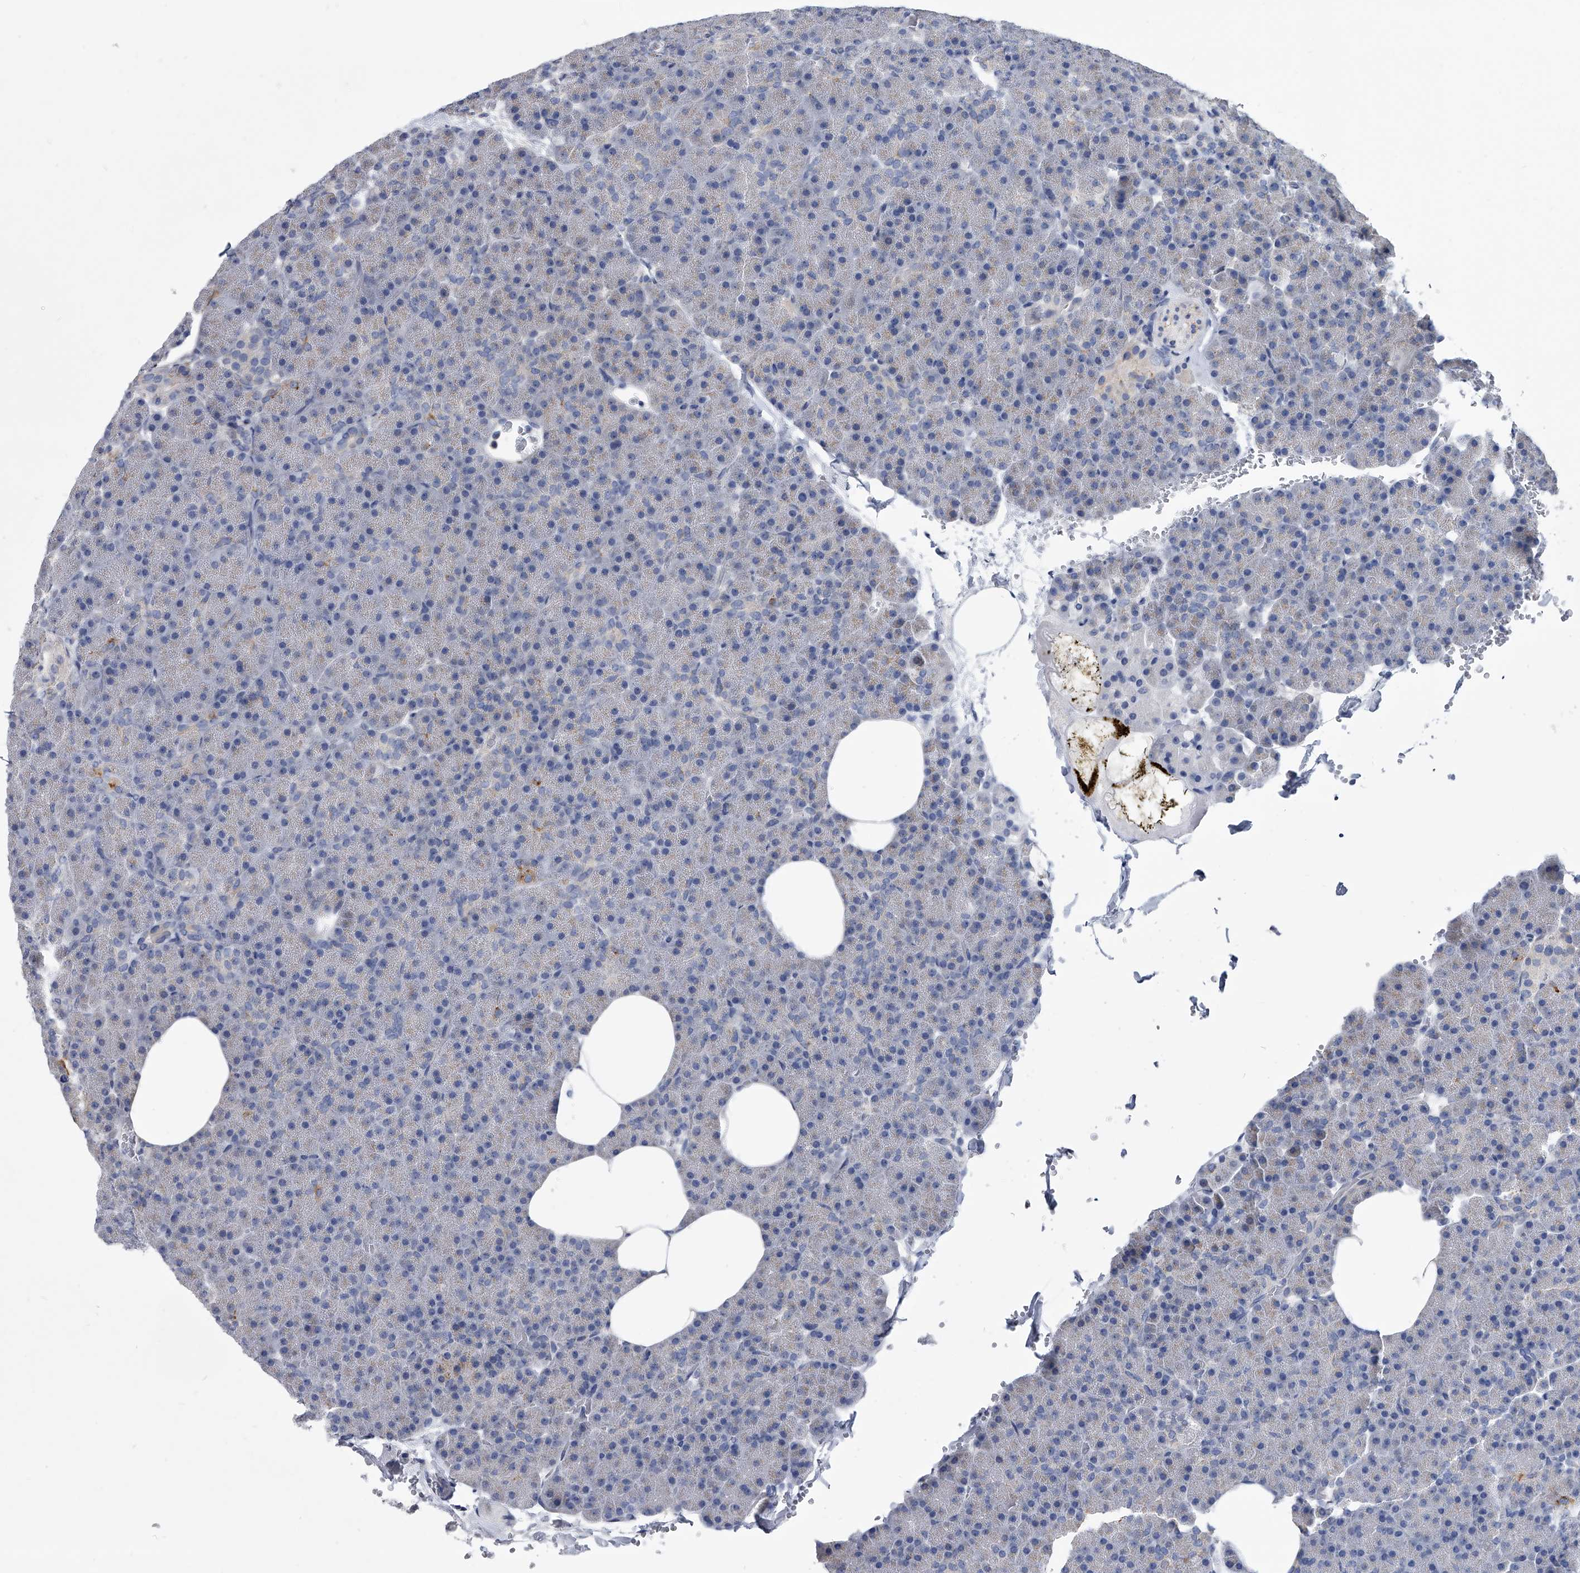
{"staining": {"intensity": "strong", "quantity": "<25%", "location": "cytoplasmic/membranous"}, "tissue": "pancreas", "cell_type": "Exocrine glandular cells", "image_type": "normal", "snomed": [{"axis": "morphology", "description": "Normal tissue, NOS"}, {"axis": "morphology", "description": "Carcinoid, malignant, NOS"}, {"axis": "topography", "description": "Pancreas"}], "caption": "Immunohistochemical staining of normal pancreas displays strong cytoplasmic/membranous protein expression in approximately <25% of exocrine glandular cells.", "gene": "SPP1", "patient": {"sex": "female", "age": 35}}